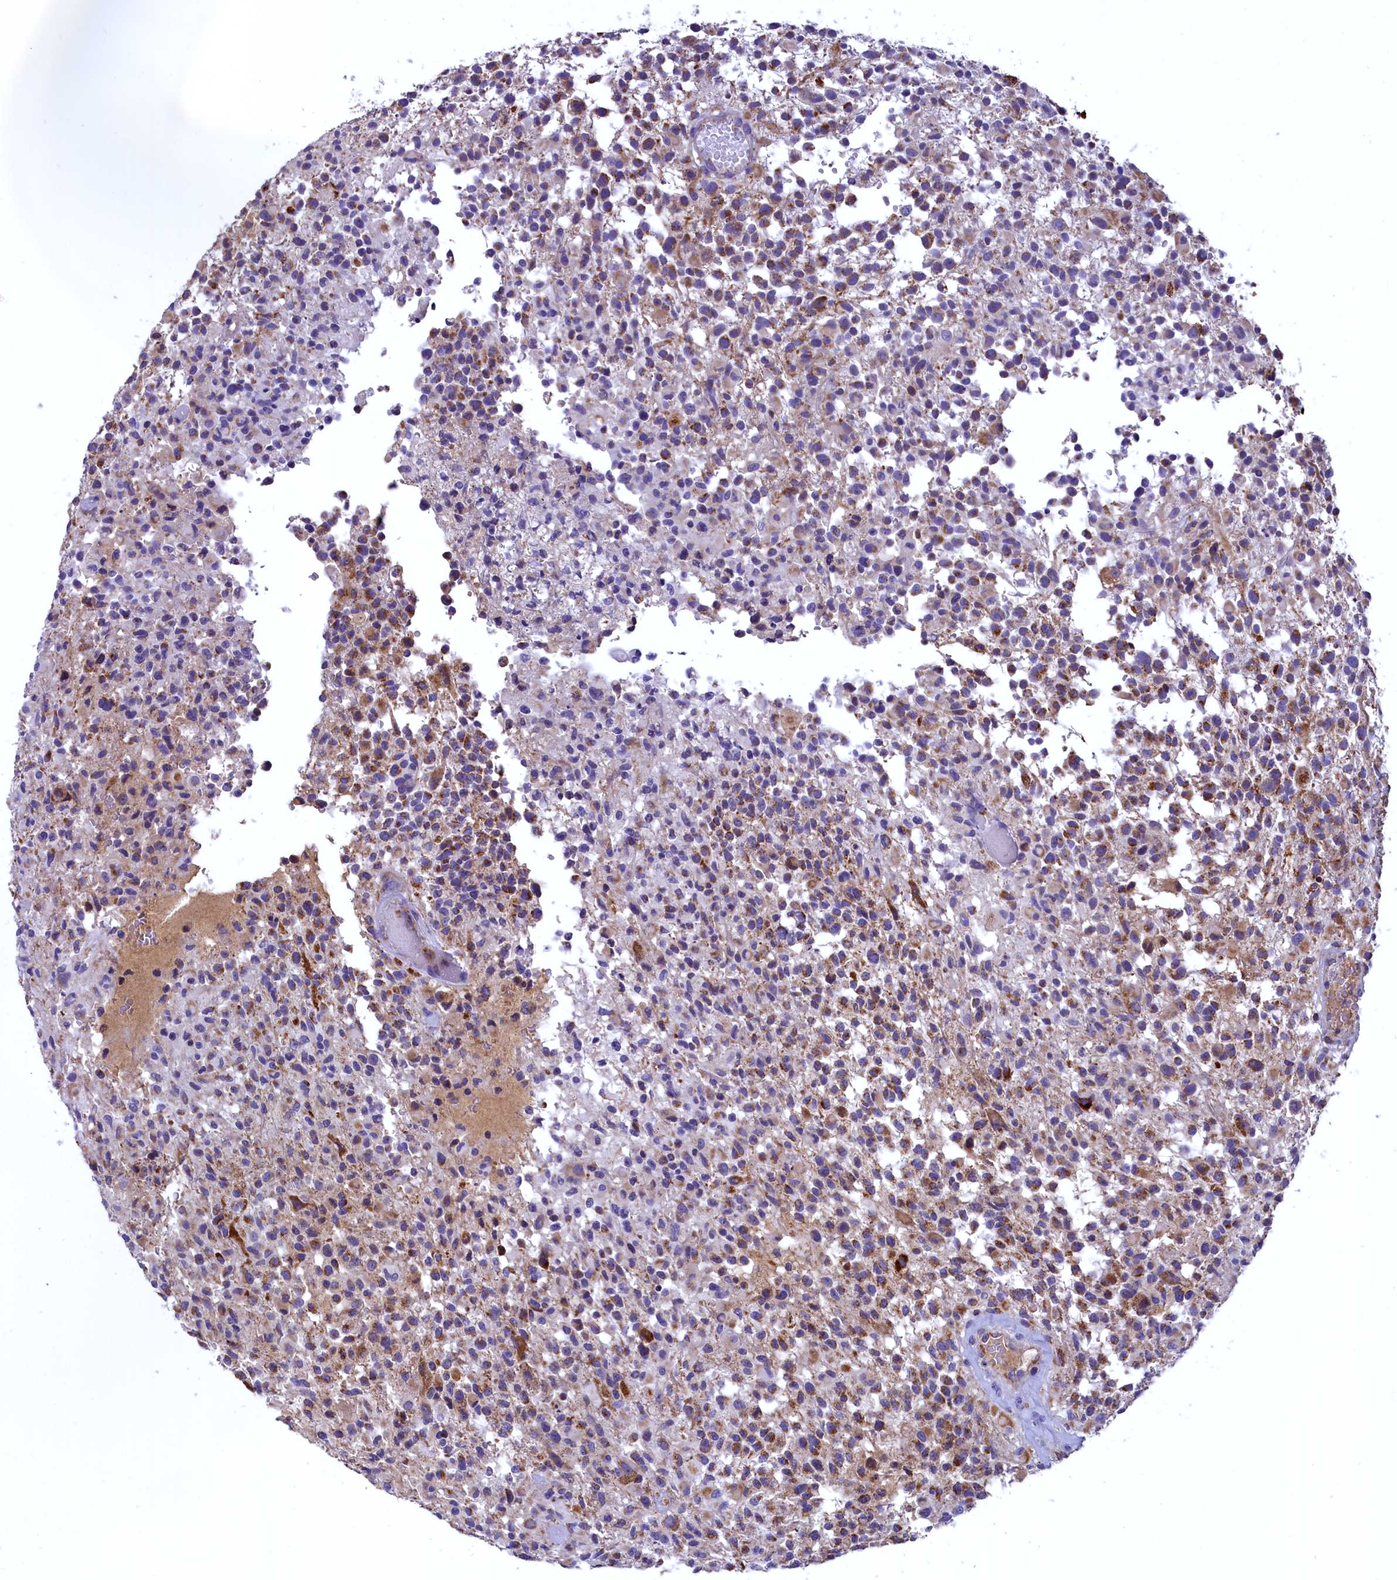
{"staining": {"intensity": "moderate", "quantity": "25%-75%", "location": "cytoplasmic/membranous"}, "tissue": "glioma", "cell_type": "Tumor cells", "image_type": "cancer", "snomed": [{"axis": "morphology", "description": "Glioma, malignant, High grade"}, {"axis": "morphology", "description": "Glioblastoma, NOS"}, {"axis": "topography", "description": "Brain"}], "caption": "The photomicrograph shows immunohistochemical staining of glioma. There is moderate cytoplasmic/membranous staining is seen in about 25%-75% of tumor cells.", "gene": "COX17", "patient": {"sex": "male", "age": 60}}